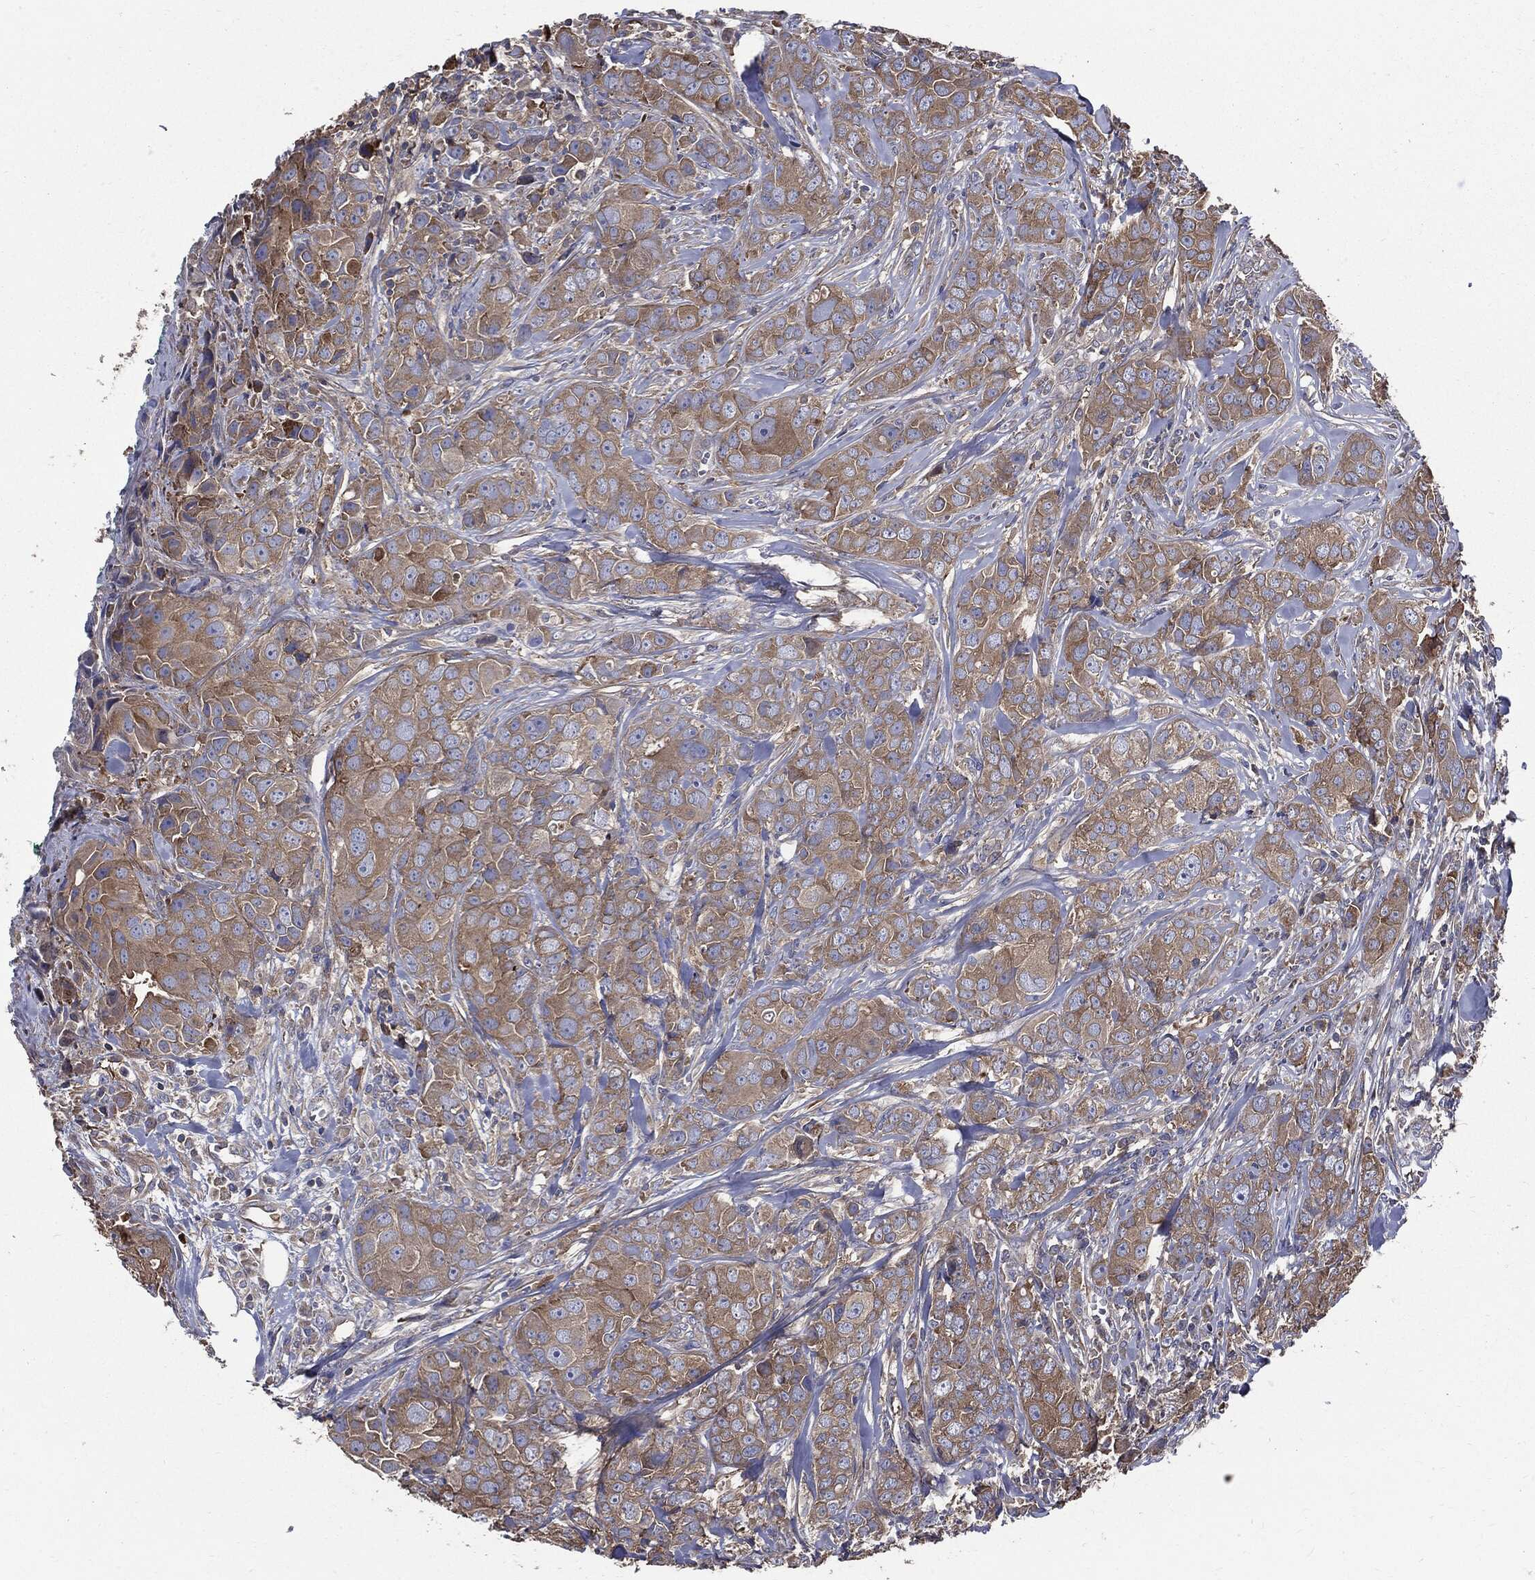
{"staining": {"intensity": "moderate", "quantity": ">75%", "location": "cytoplasmic/membranous"}, "tissue": "breast cancer", "cell_type": "Tumor cells", "image_type": "cancer", "snomed": [{"axis": "morphology", "description": "Duct carcinoma"}, {"axis": "topography", "description": "Breast"}], "caption": "Immunohistochemistry (IHC) of breast cancer (infiltrating ductal carcinoma) shows medium levels of moderate cytoplasmic/membranous staining in about >75% of tumor cells.", "gene": "PDCD6IP", "patient": {"sex": "female", "age": 43}}